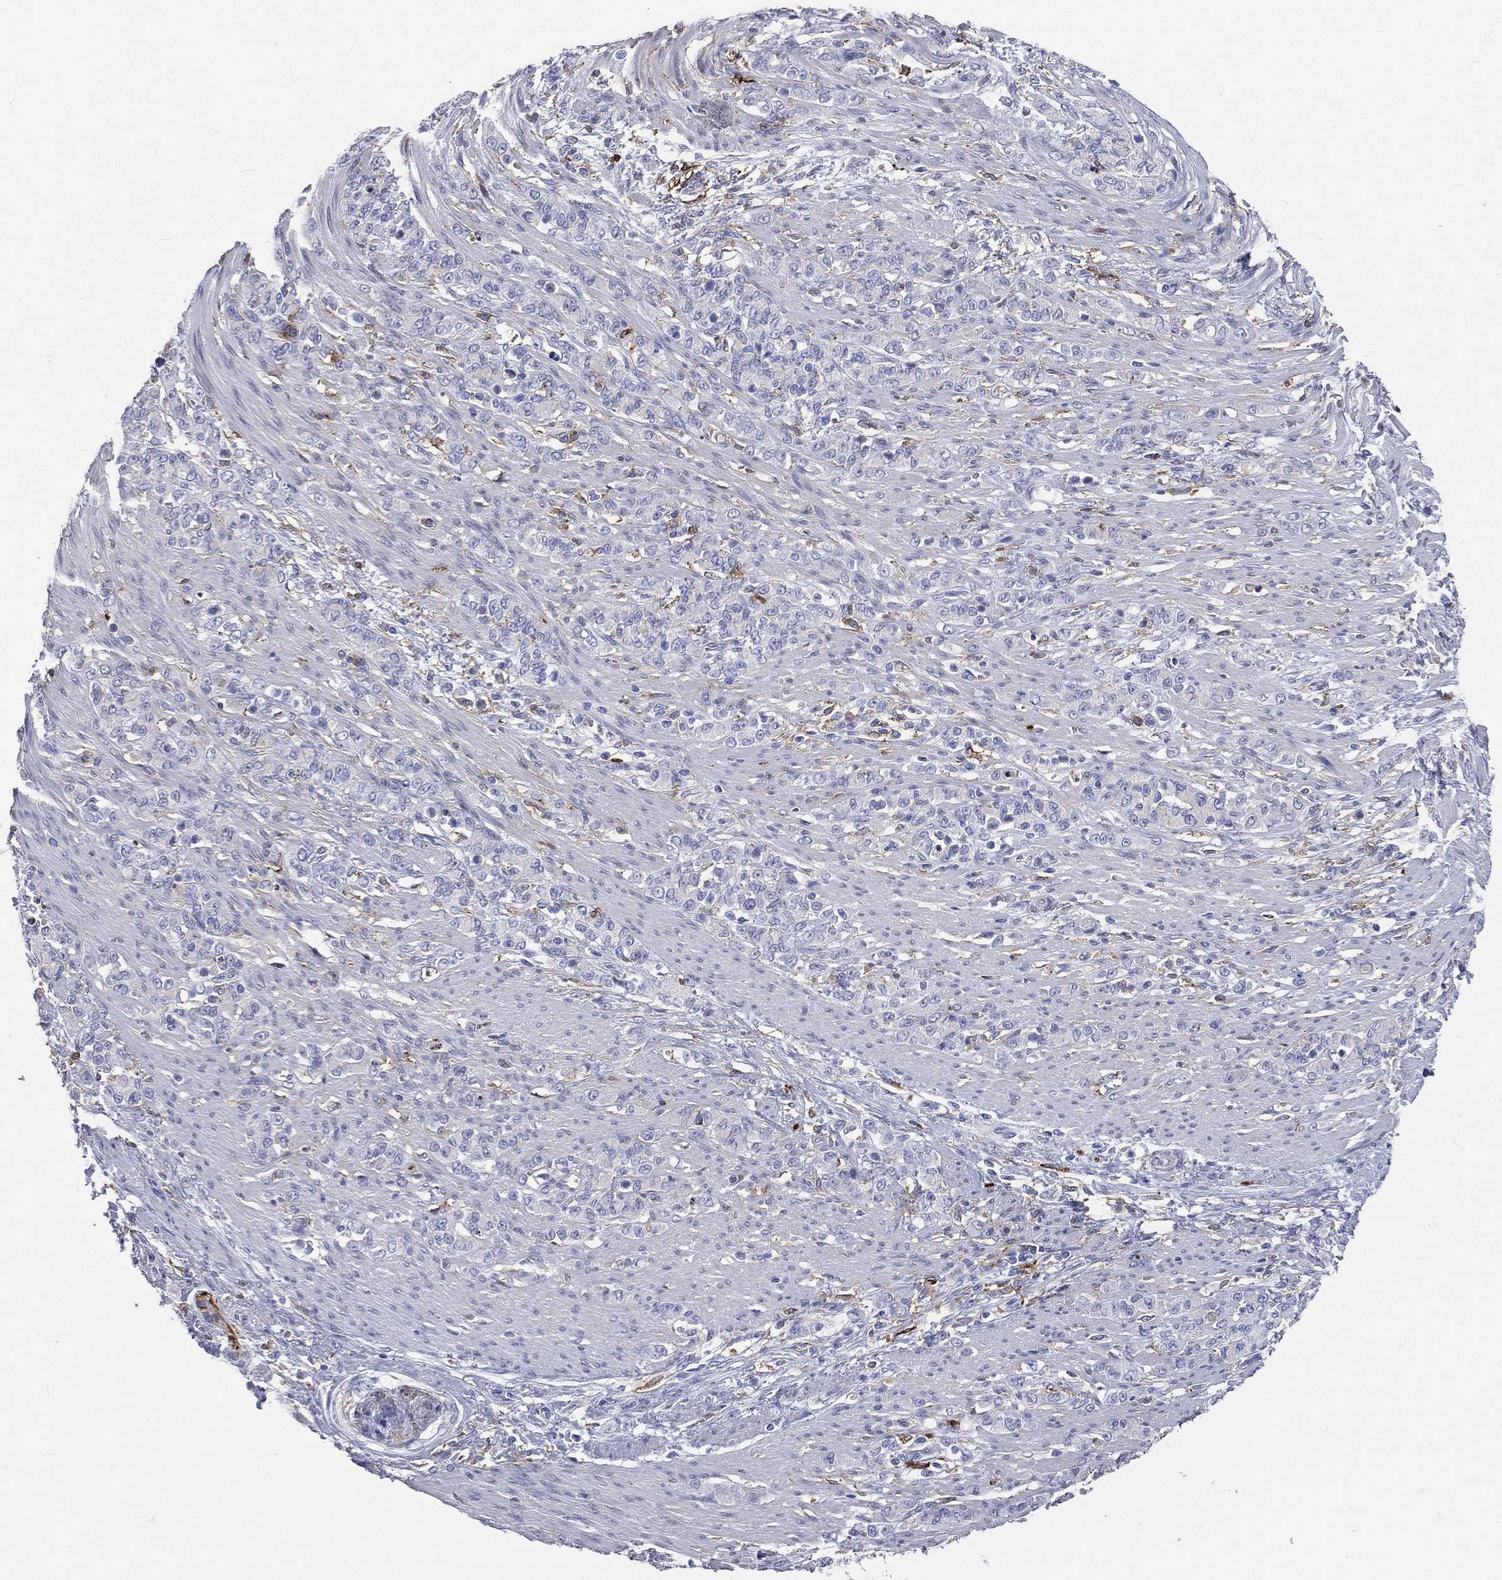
{"staining": {"intensity": "negative", "quantity": "none", "location": "none"}, "tissue": "stomach cancer", "cell_type": "Tumor cells", "image_type": "cancer", "snomed": [{"axis": "morphology", "description": "Normal tissue, NOS"}, {"axis": "morphology", "description": "Adenocarcinoma, NOS"}, {"axis": "topography", "description": "Stomach"}], "caption": "DAB immunohistochemical staining of human stomach cancer (adenocarcinoma) exhibits no significant positivity in tumor cells.", "gene": "BASP1", "patient": {"sex": "female", "age": 79}}